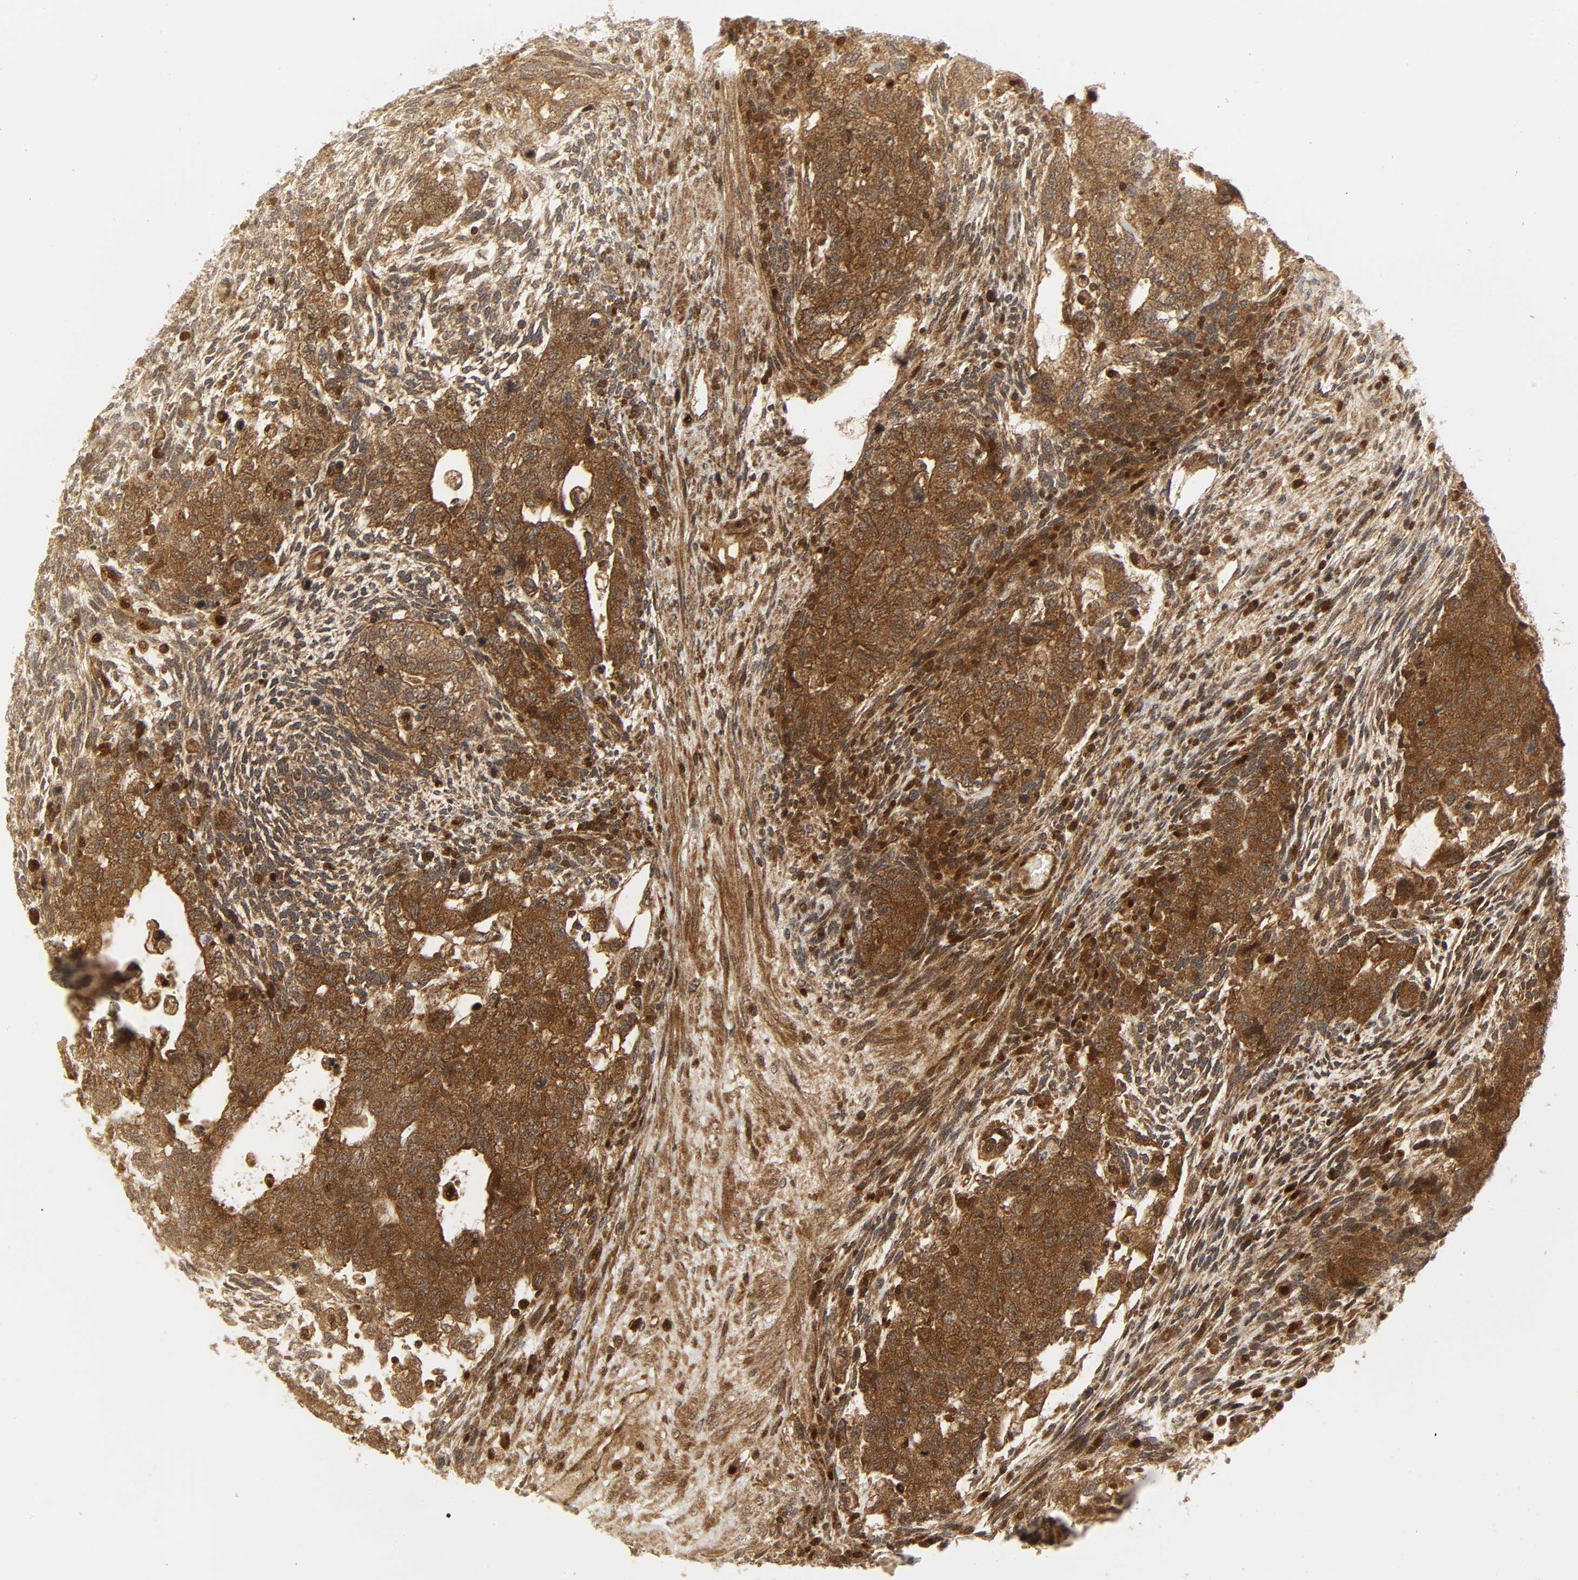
{"staining": {"intensity": "strong", "quantity": ">75%", "location": "cytoplasmic/membranous"}, "tissue": "testis cancer", "cell_type": "Tumor cells", "image_type": "cancer", "snomed": [{"axis": "morphology", "description": "Normal tissue, NOS"}, {"axis": "morphology", "description": "Carcinoma, Embryonal, NOS"}, {"axis": "topography", "description": "Testis"}], "caption": "High-power microscopy captured an IHC histopathology image of testis cancer, revealing strong cytoplasmic/membranous positivity in about >75% of tumor cells.", "gene": "CHUK", "patient": {"sex": "male", "age": 36}}